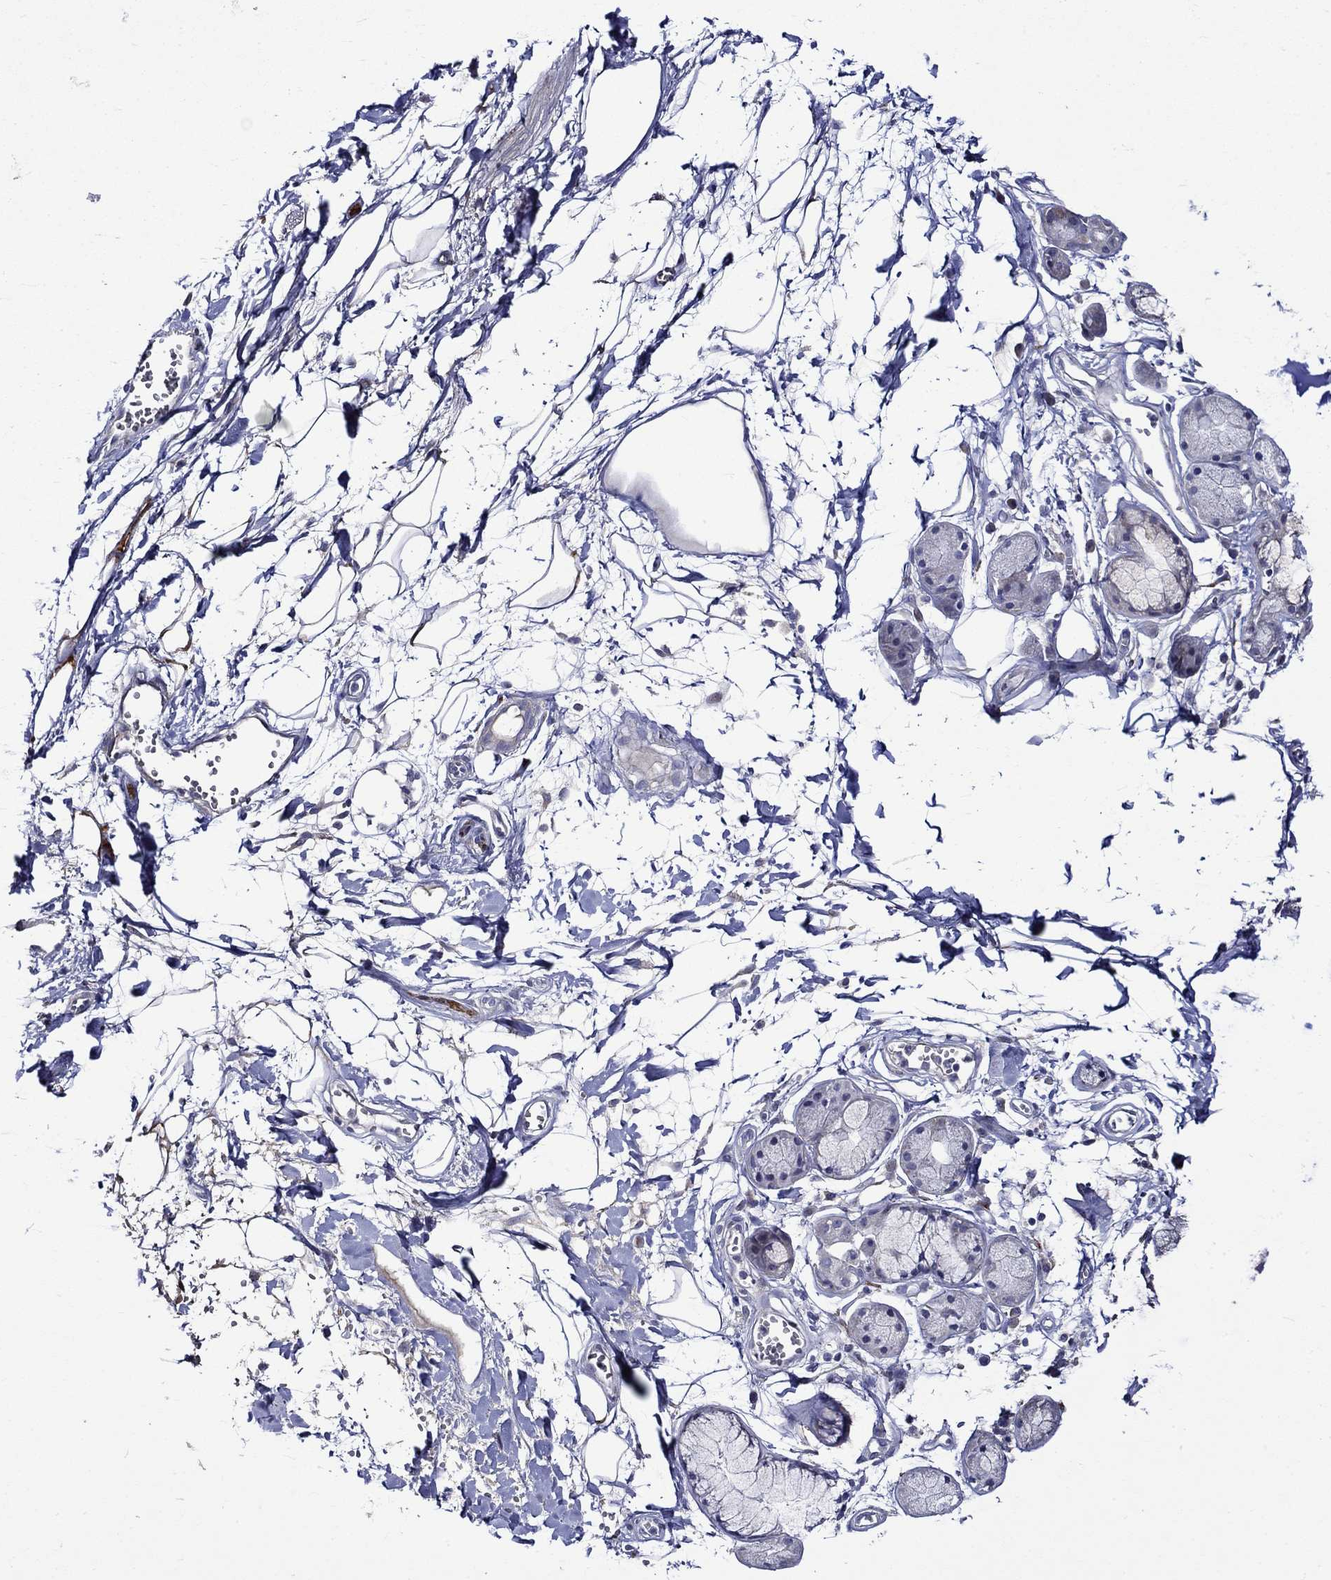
{"staining": {"intensity": "negative", "quantity": "none", "location": "none"}, "tissue": "adipose tissue", "cell_type": "Adipocytes", "image_type": "normal", "snomed": [{"axis": "morphology", "description": "Normal tissue, NOS"}, {"axis": "morphology", "description": "Squamous cell carcinoma, NOS"}, {"axis": "topography", "description": "Cartilage tissue"}, {"axis": "topography", "description": "Lung"}], "caption": "Immunohistochemistry (IHC) of normal human adipose tissue displays no expression in adipocytes.", "gene": "CRYAB", "patient": {"sex": "male", "age": 66}}